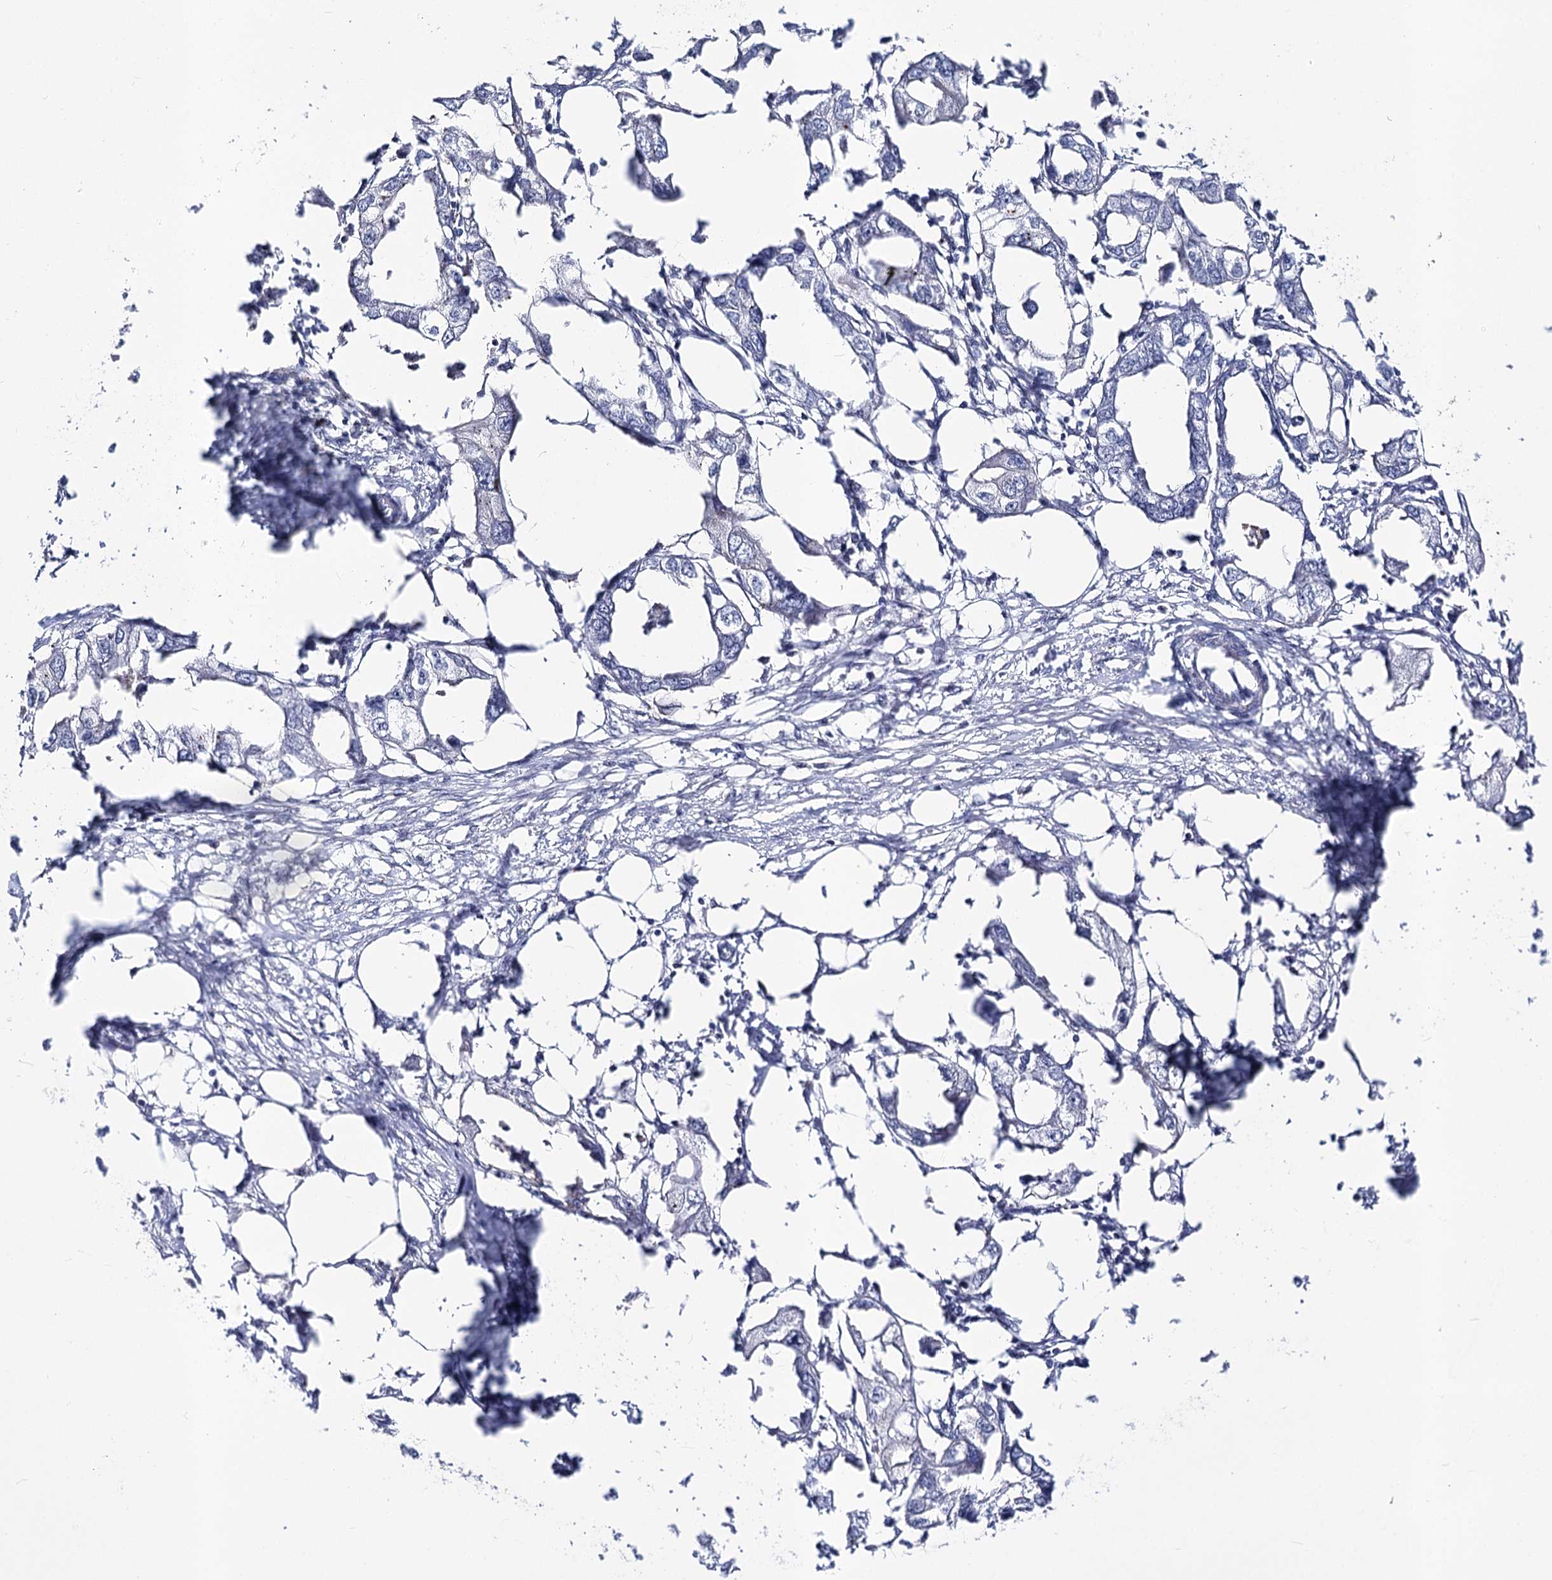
{"staining": {"intensity": "negative", "quantity": "none", "location": "none"}, "tissue": "endometrial cancer", "cell_type": "Tumor cells", "image_type": "cancer", "snomed": [{"axis": "morphology", "description": "Adenocarcinoma, NOS"}, {"axis": "morphology", "description": "Adenocarcinoma, metastatic, NOS"}, {"axis": "topography", "description": "Adipose tissue"}, {"axis": "topography", "description": "Endometrium"}], "caption": "Micrograph shows no protein staining in tumor cells of adenocarcinoma (endometrial) tissue.", "gene": "ATP10B", "patient": {"sex": "female", "age": 67}}